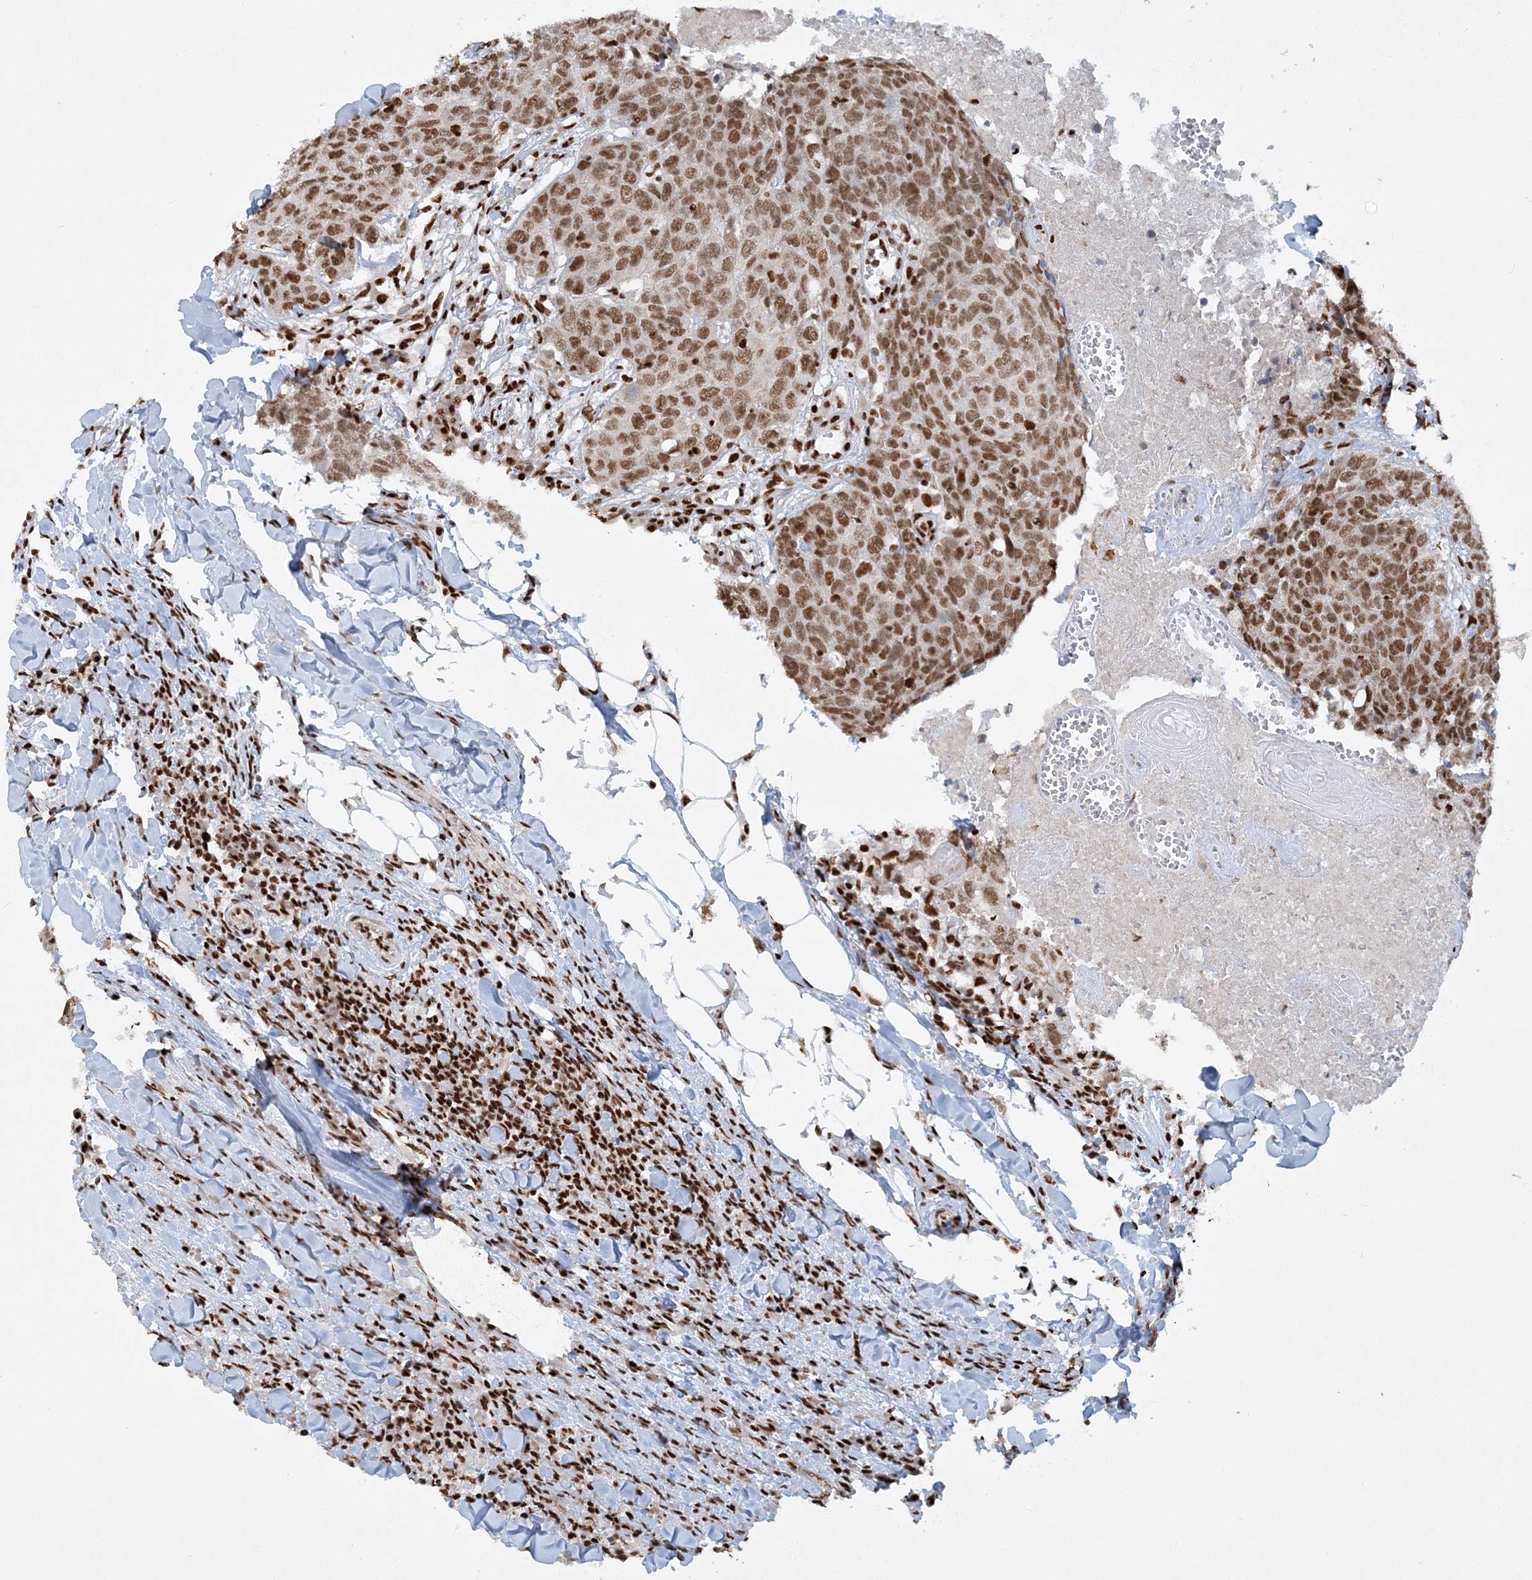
{"staining": {"intensity": "moderate", "quantity": ">75%", "location": "nuclear"}, "tissue": "head and neck cancer", "cell_type": "Tumor cells", "image_type": "cancer", "snomed": [{"axis": "morphology", "description": "Squamous cell carcinoma, NOS"}, {"axis": "topography", "description": "Head-Neck"}], "caption": "Moderate nuclear protein expression is seen in about >75% of tumor cells in head and neck cancer. (DAB (3,3'-diaminobenzidine) IHC with brightfield microscopy, high magnification).", "gene": "DELE1", "patient": {"sex": "male", "age": 66}}